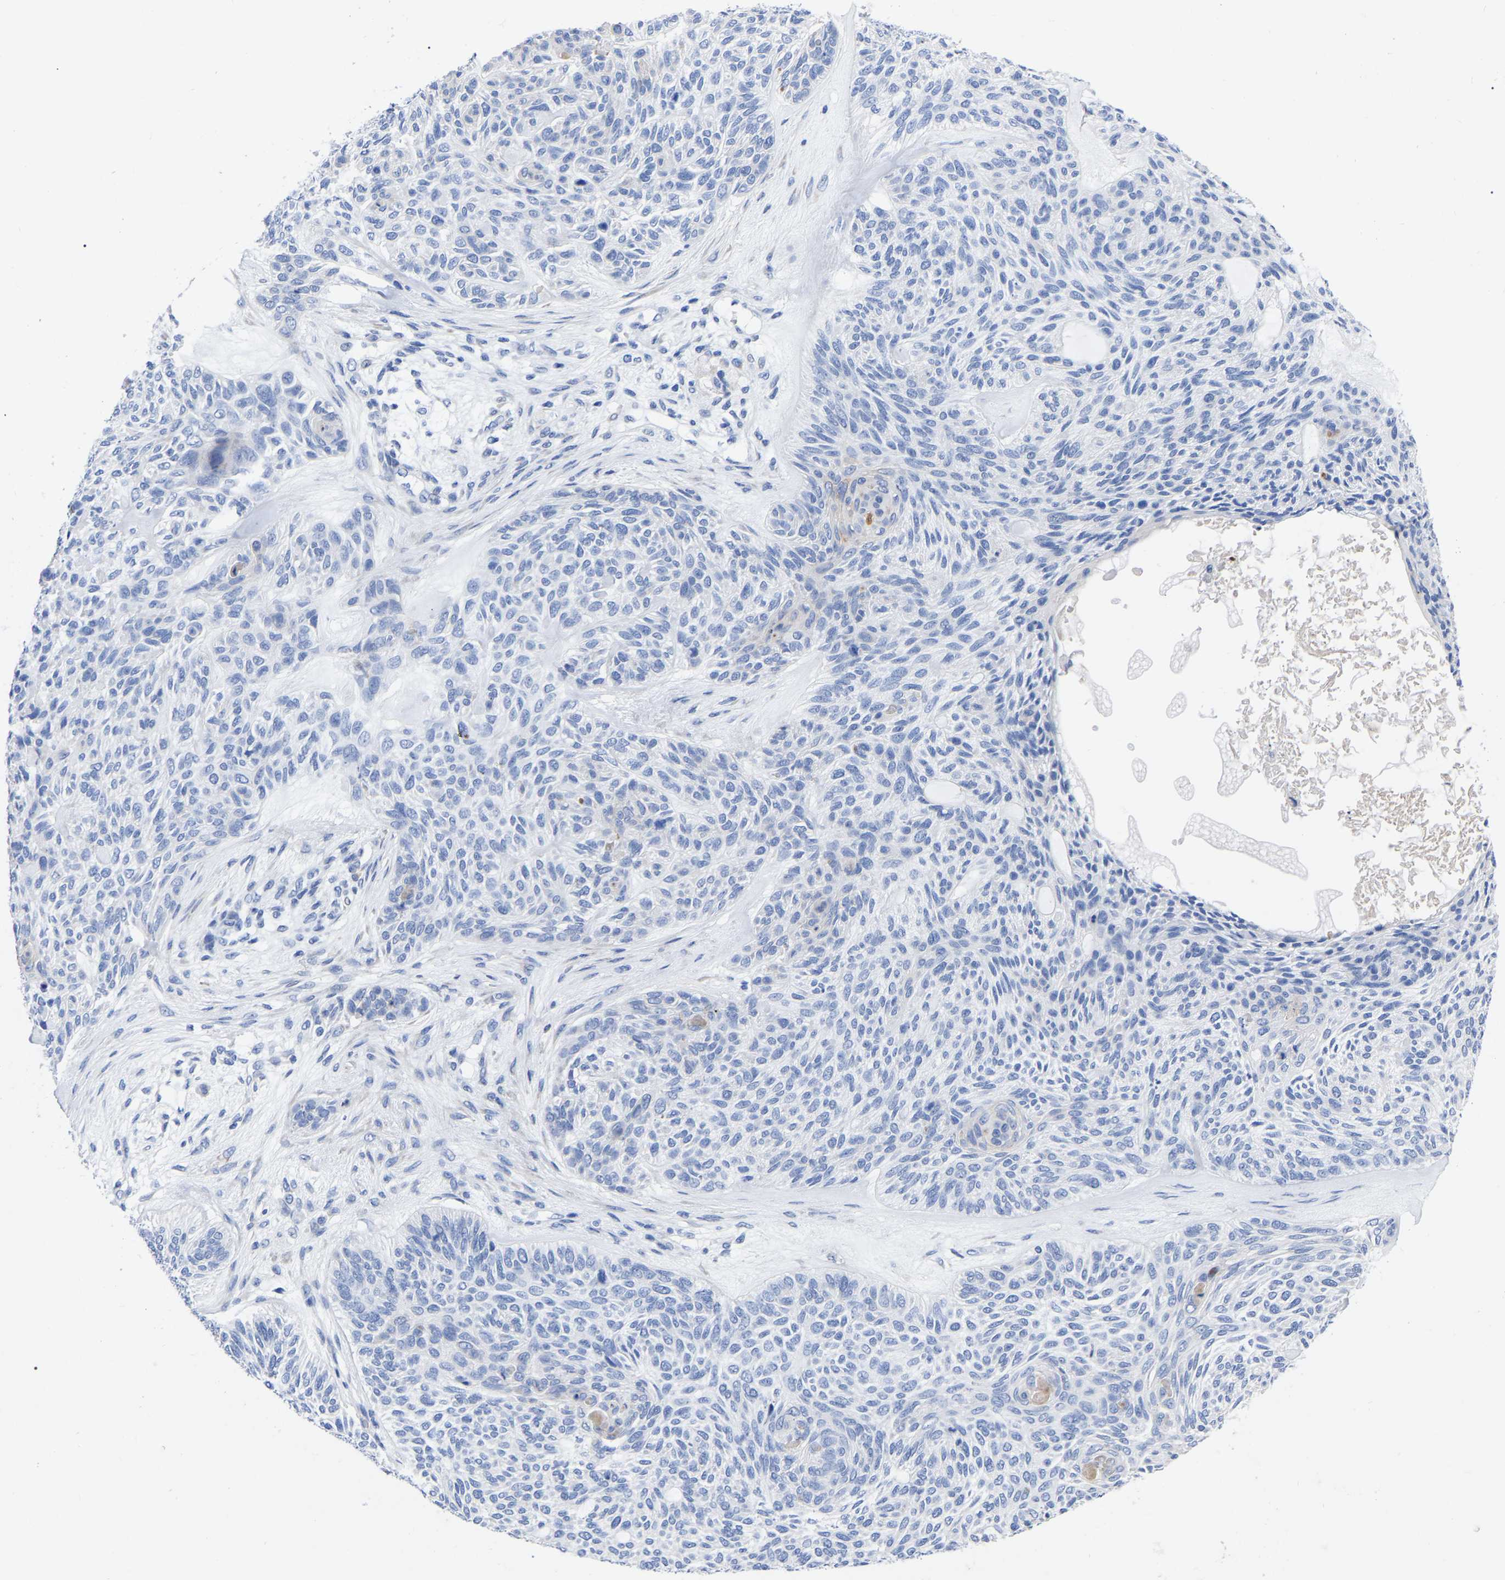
{"staining": {"intensity": "negative", "quantity": "none", "location": "none"}, "tissue": "skin cancer", "cell_type": "Tumor cells", "image_type": "cancer", "snomed": [{"axis": "morphology", "description": "Basal cell carcinoma"}, {"axis": "topography", "description": "Skin"}], "caption": "The histopathology image exhibits no significant positivity in tumor cells of skin basal cell carcinoma.", "gene": "GDF3", "patient": {"sex": "male", "age": 55}}